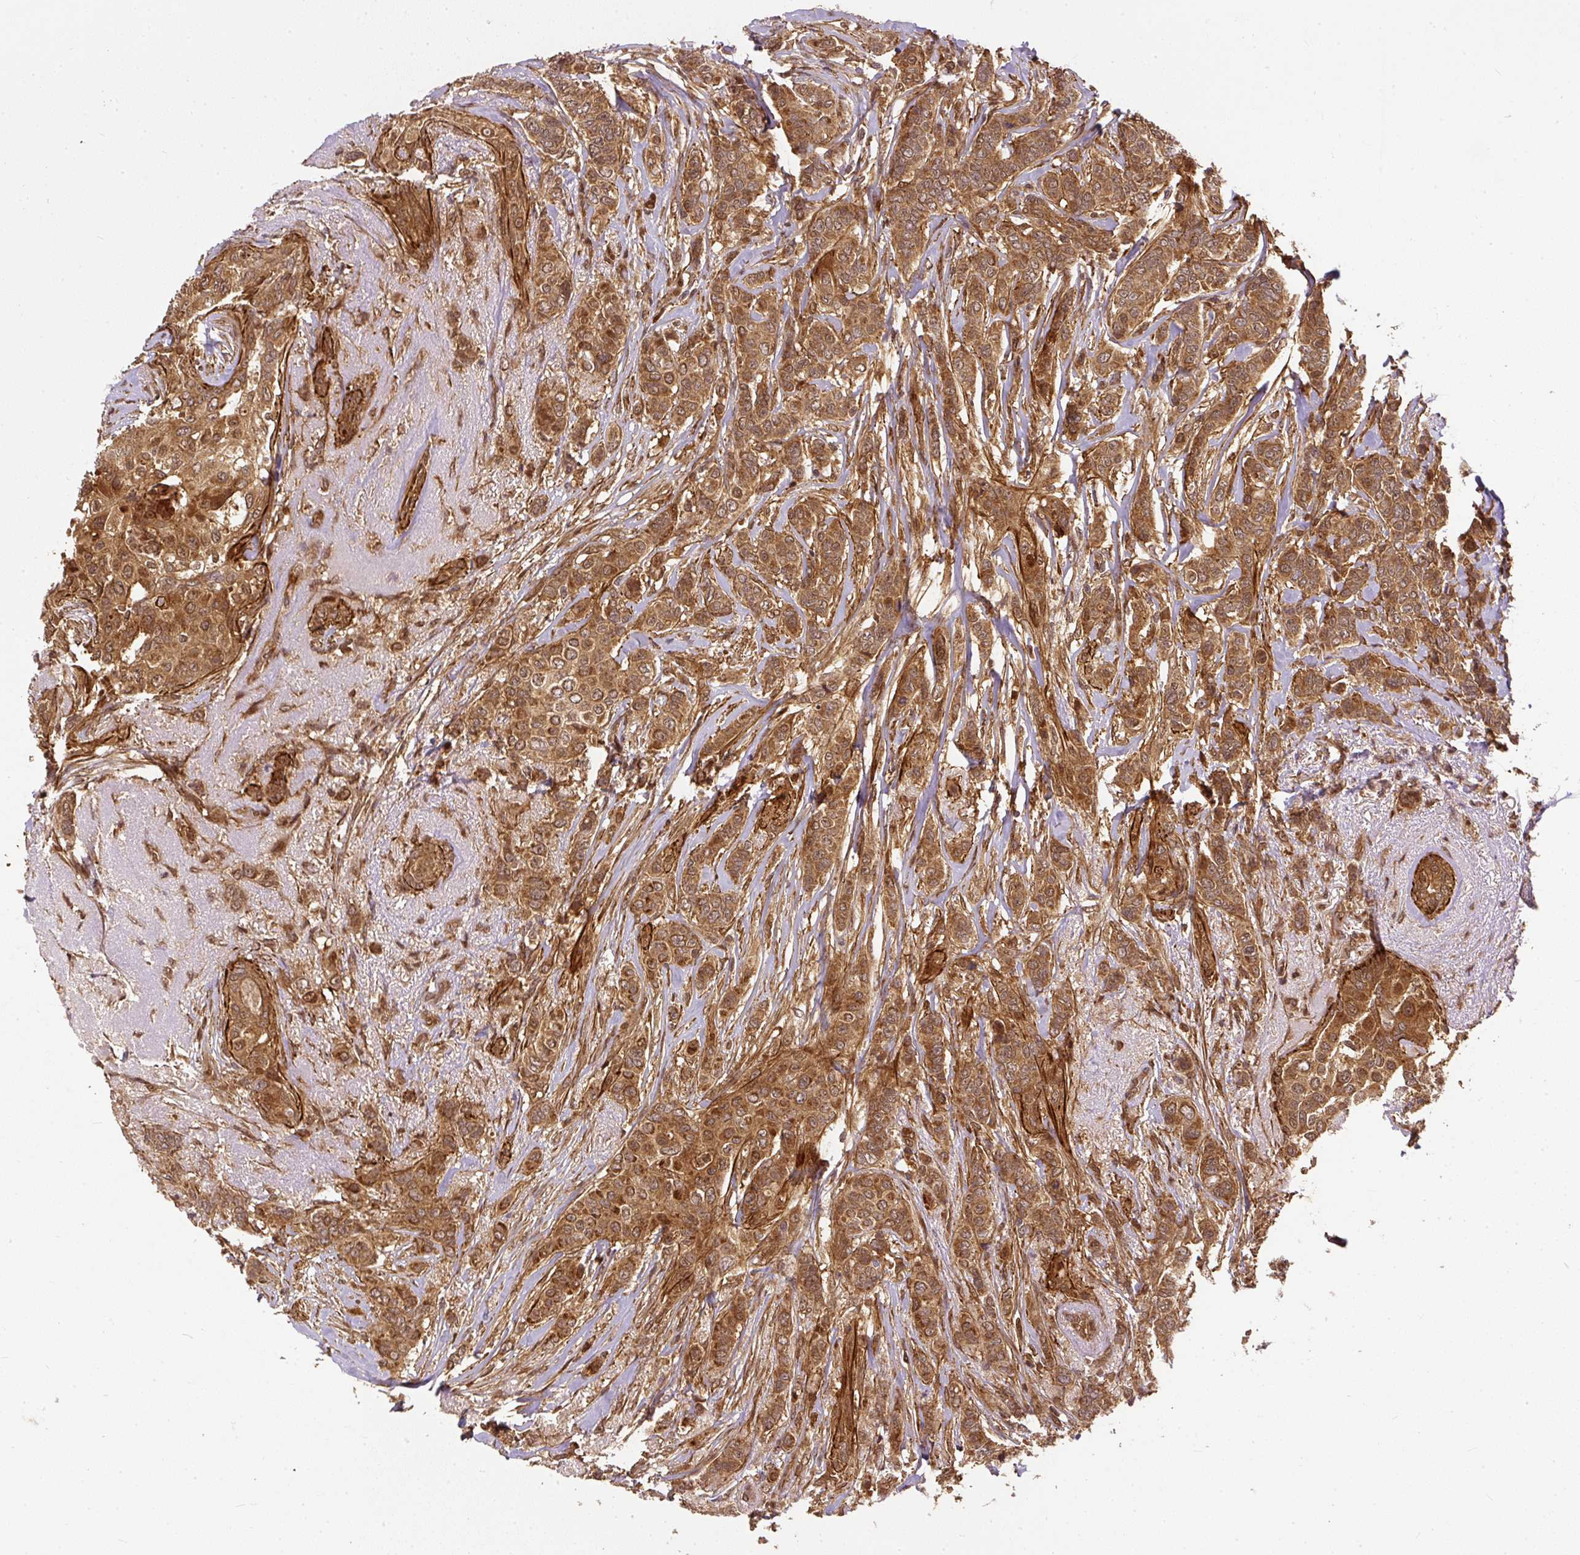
{"staining": {"intensity": "strong", "quantity": ">75%", "location": "cytoplasmic/membranous"}, "tissue": "breast cancer", "cell_type": "Tumor cells", "image_type": "cancer", "snomed": [{"axis": "morphology", "description": "Lobular carcinoma"}, {"axis": "topography", "description": "Breast"}], "caption": "Approximately >75% of tumor cells in breast cancer exhibit strong cytoplasmic/membranous protein positivity as visualized by brown immunohistochemical staining.", "gene": "PSMD1", "patient": {"sex": "female", "age": 51}}